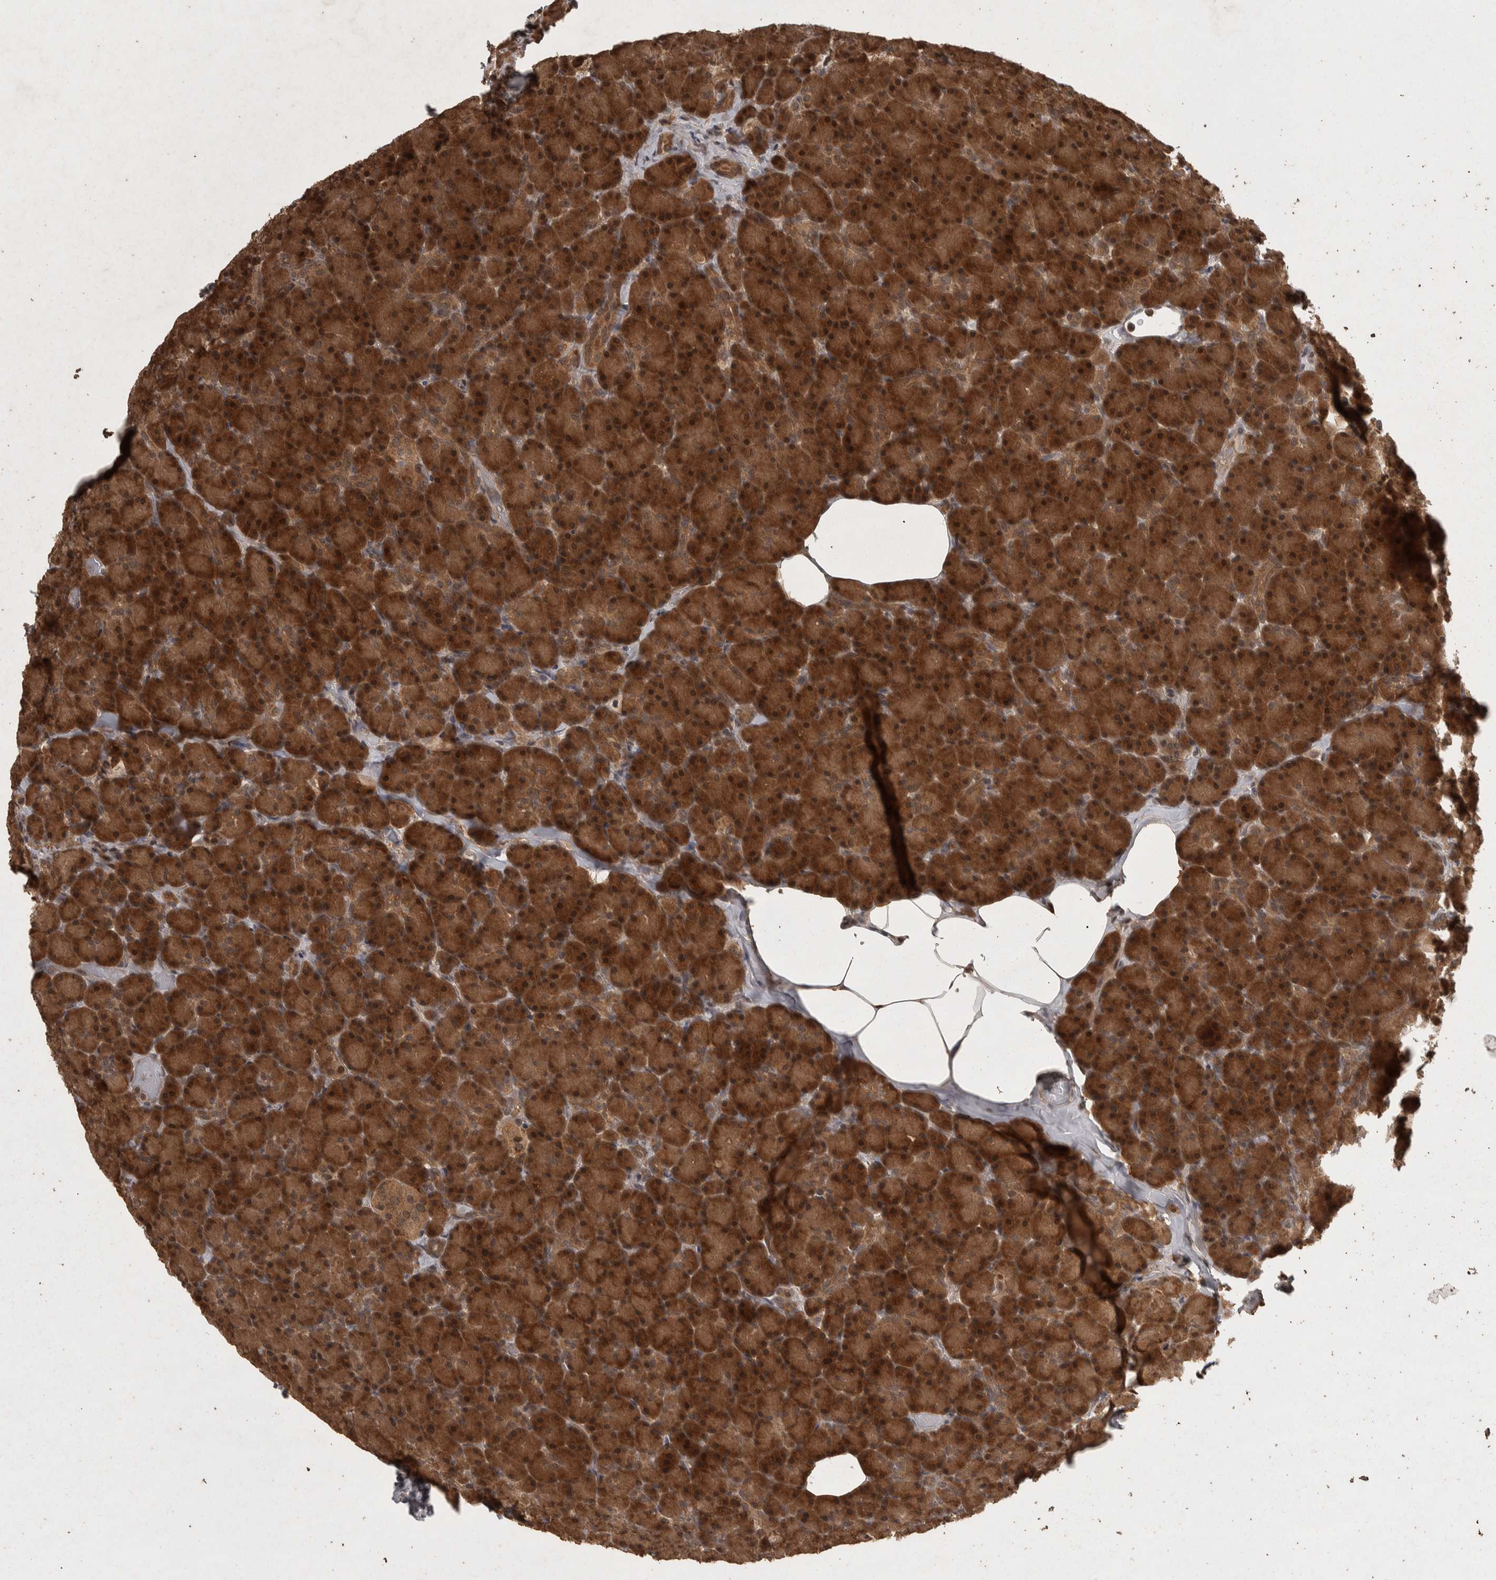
{"staining": {"intensity": "strong", "quantity": ">75%", "location": "cytoplasmic/membranous,nuclear"}, "tissue": "pancreas", "cell_type": "Exocrine glandular cells", "image_type": "normal", "snomed": [{"axis": "morphology", "description": "Normal tissue, NOS"}, {"axis": "topography", "description": "Pancreas"}], "caption": "Unremarkable pancreas shows strong cytoplasmic/membranous,nuclear positivity in approximately >75% of exocrine glandular cells.", "gene": "ACO1", "patient": {"sex": "female", "age": 43}}